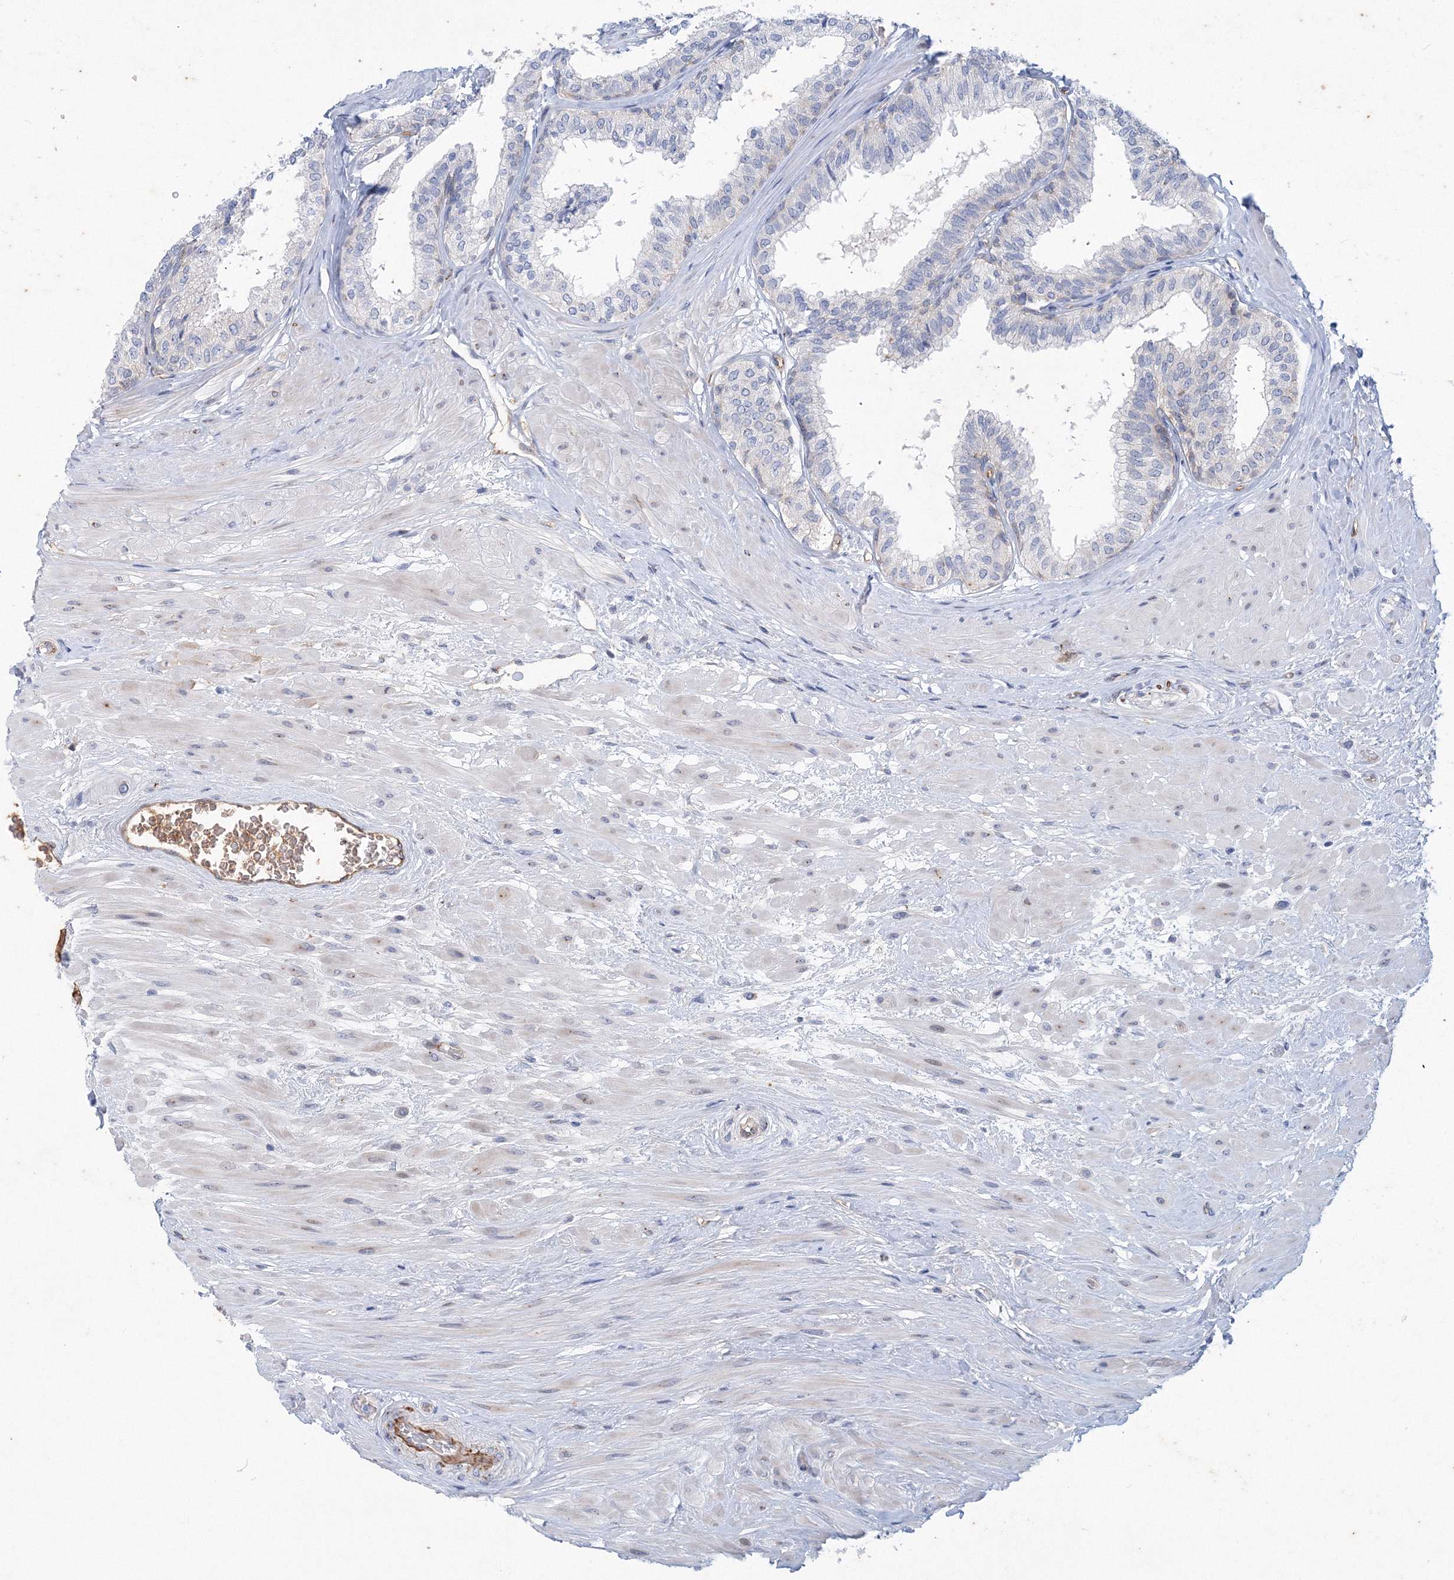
{"staining": {"intensity": "negative", "quantity": "none", "location": "none"}, "tissue": "prostate", "cell_type": "Glandular cells", "image_type": "normal", "snomed": [{"axis": "morphology", "description": "Normal tissue, NOS"}, {"axis": "topography", "description": "Prostate"}], "caption": "A high-resolution photomicrograph shows IHC staining of normal prostate, which demonstrates no significant staining in glandular cells.", "gene": "TANC1", "patient": {"sex": "male", "age": 48}}